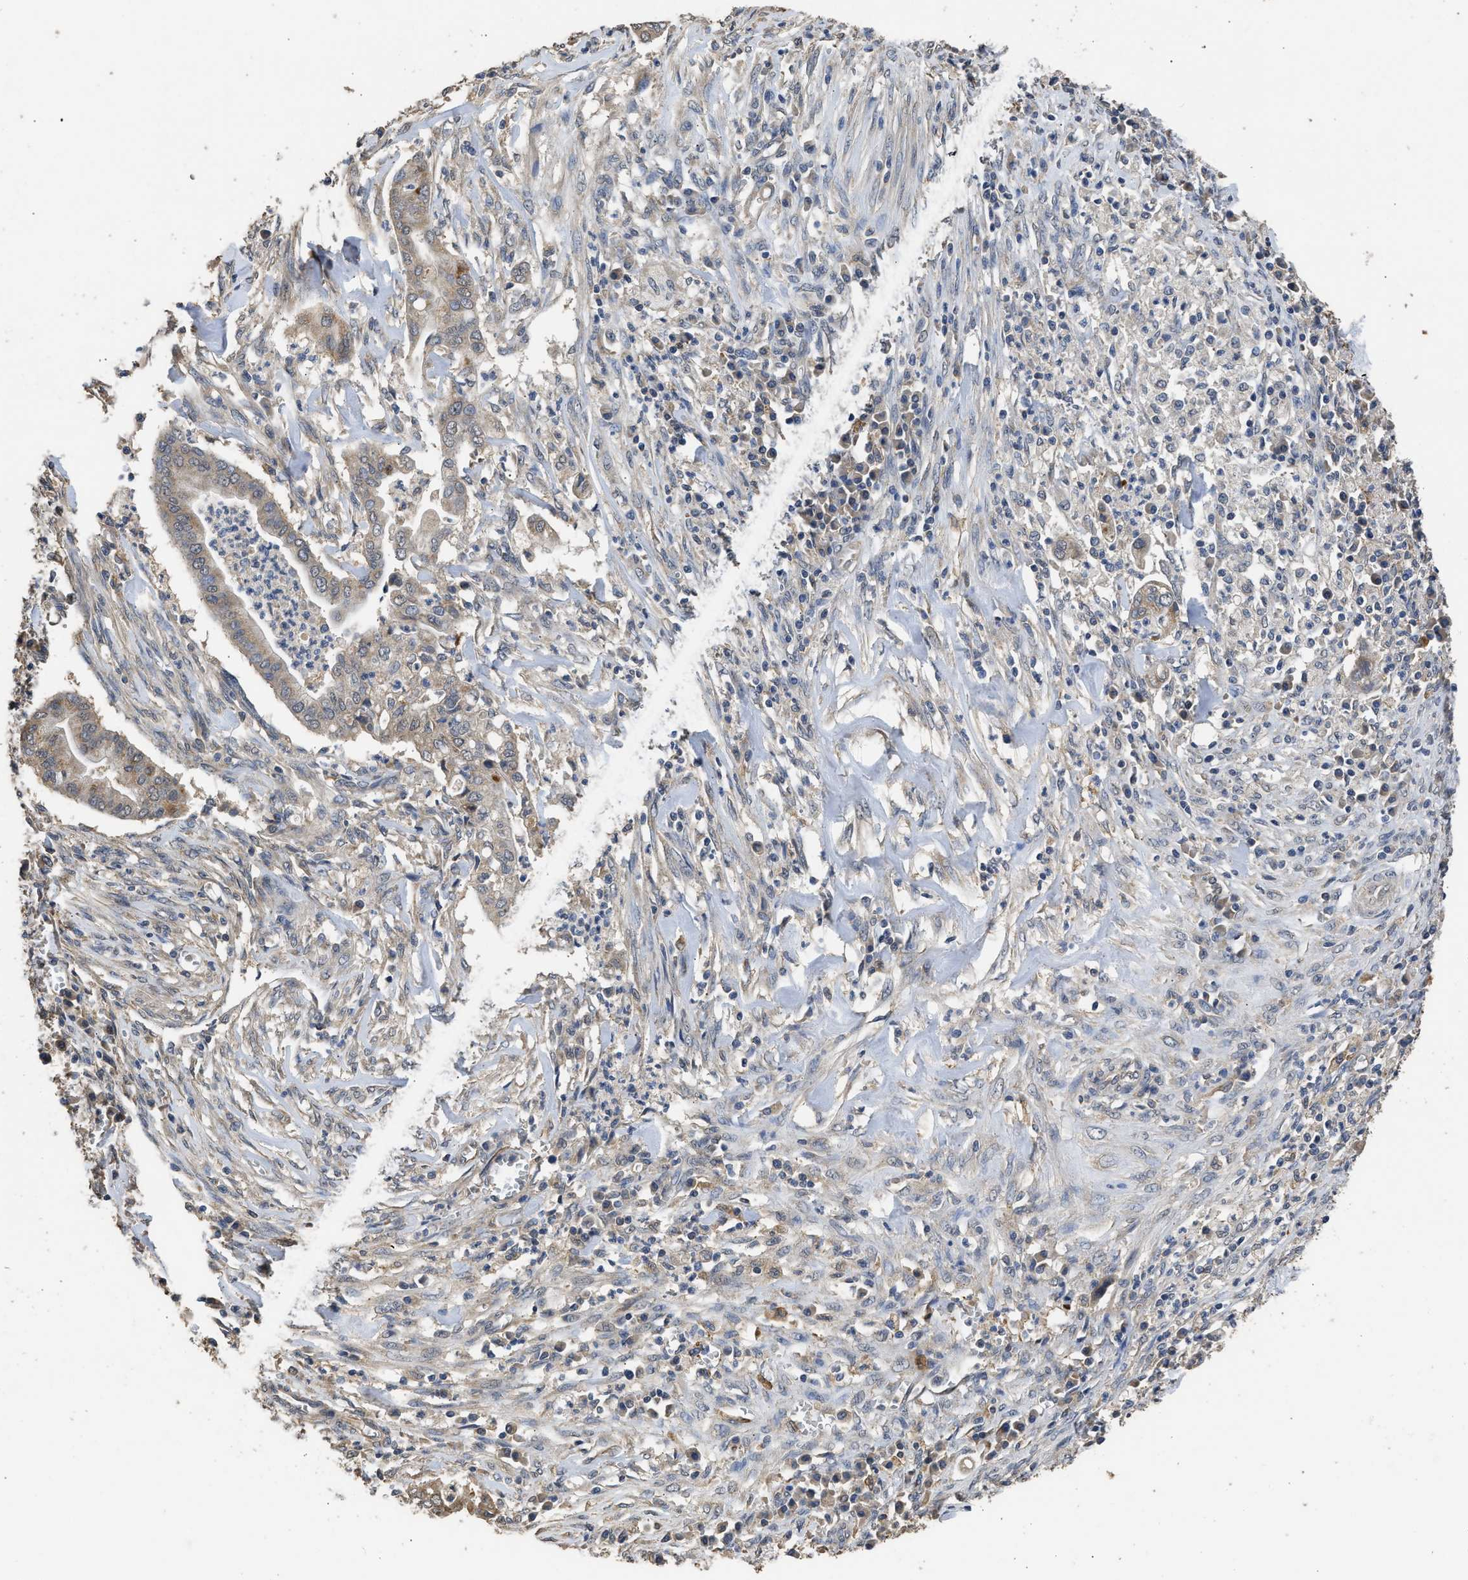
{"staining": {"intensity": "weak", "quantity": ">75%", "location": "cytoplasmic/membranous"}, "tissue": "cervical cancer", "cell_type": "Tumor cells", "image_type": "cancer", "snomed": [{"axis": "morphology", "description": "Adenocarcinoma, NOS"}, {"axis": "topography", "description": "Cervix"}], "caption": "A micrograph of human cervical adenocarcinoma stained for a protein exhibits weak cytoplasmic/membranous brown staining in tumor cells. The protein is stained brown, and the nuclei are stained in blue (DAB (3,3'-diaminobenzidine) IHC with brightfield microscopy, high magnification).", "gene": "SPINT2", "patient": {"sex": "female", "age": 44}}